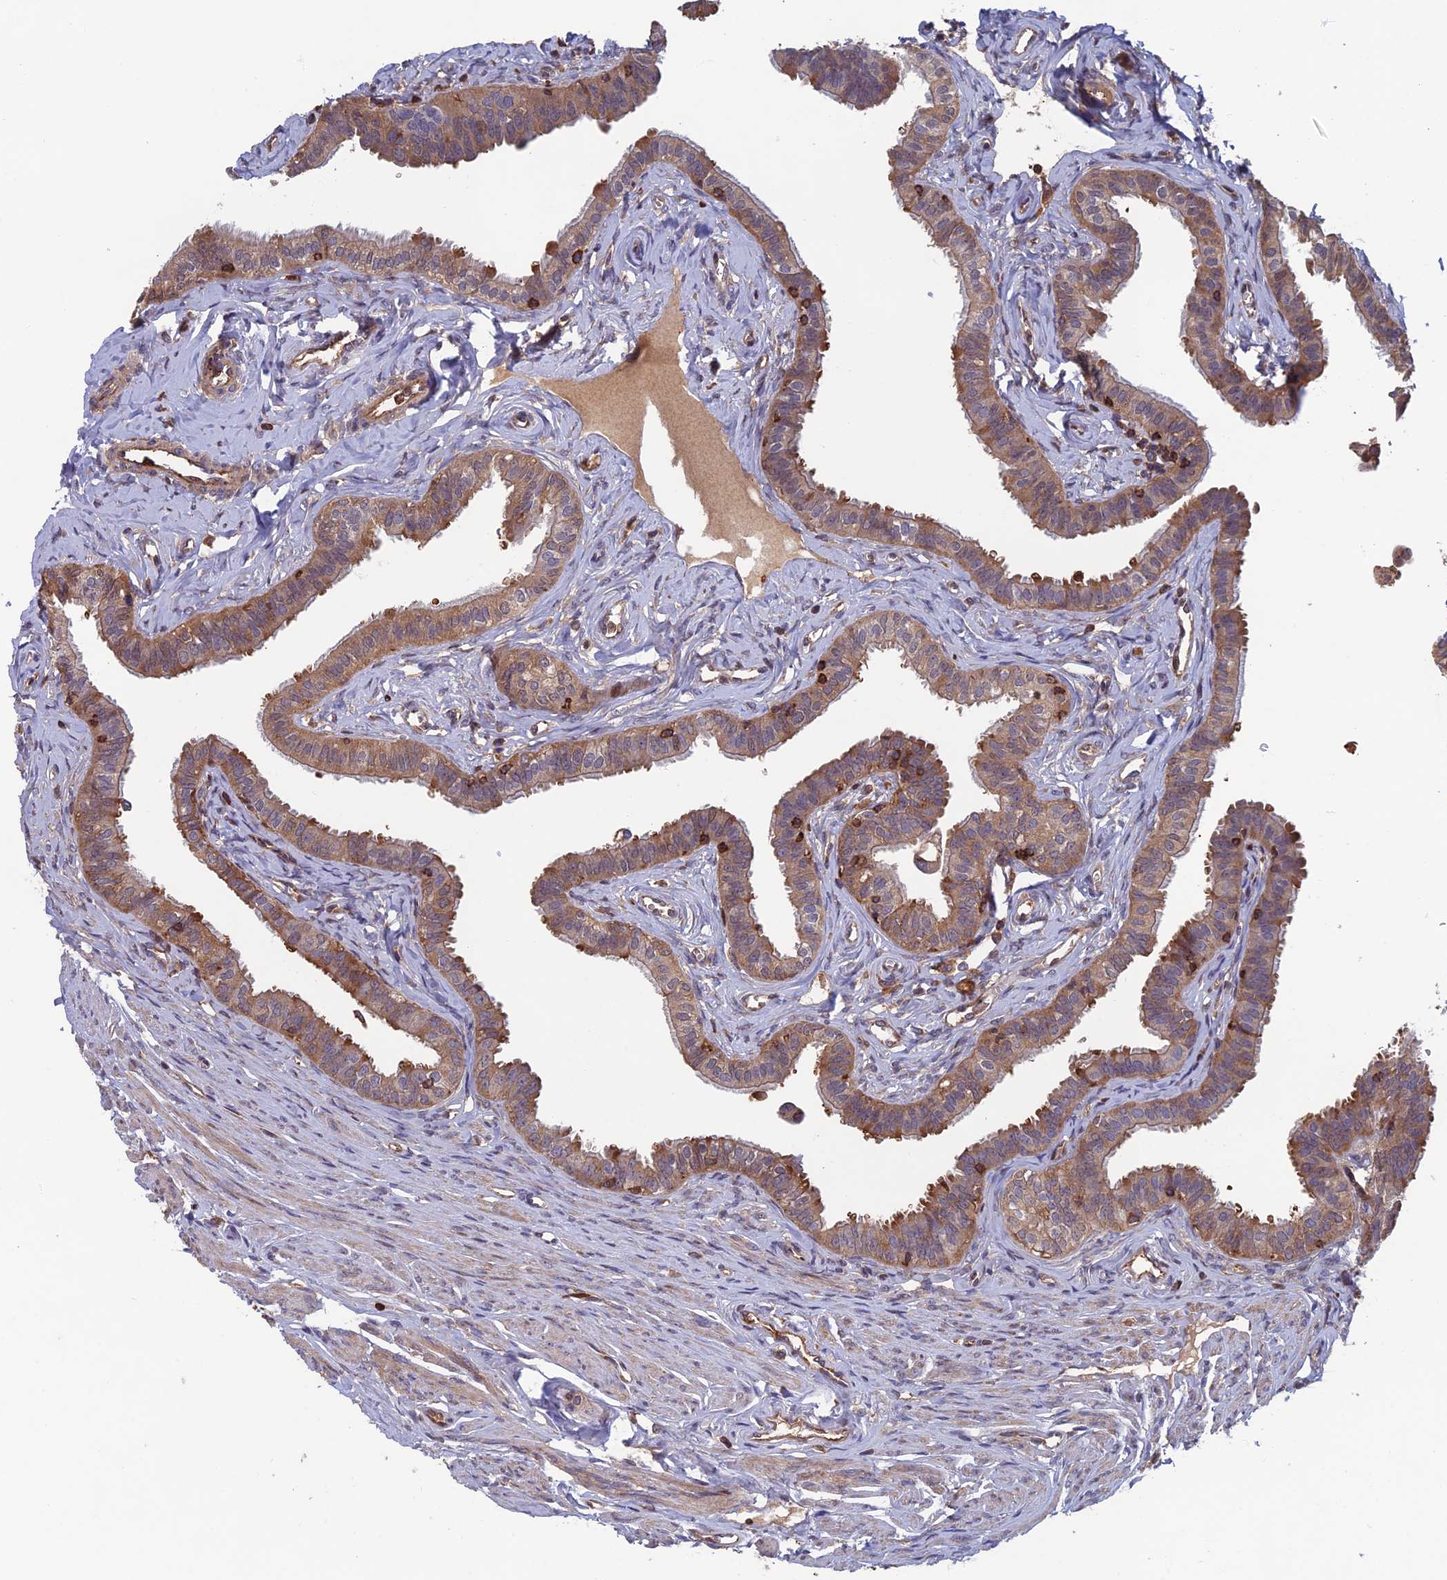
{"staining": {"intensity": "moderate", "quantity": "25%-75%", "location": "cytoplasmic/membranous"}, "tissue": "fallopian tube", "cell_type": "Glandular cells", "image_type": "normal", "snomed": [{"axis": "morphology", "description": "Normal tissue, NOS"}, {"axis": "morphology", "description": "Carcinoma, NOS"}, {"axis": "topography", "description": "Fallopian tube"}, {"axis": "topography", "description": "Ovary"}], "caption": "Fallopian tube stained with DAB IHC reveals medium levels of moderate cytoplasmic/membranous positivity in approximately 25%-75% of glandular cells. (DAB = brown stain, brightfield microscopy at high magnification).", "gene": "C15orf62", "patient": {"sex": "female", "age": 59}}